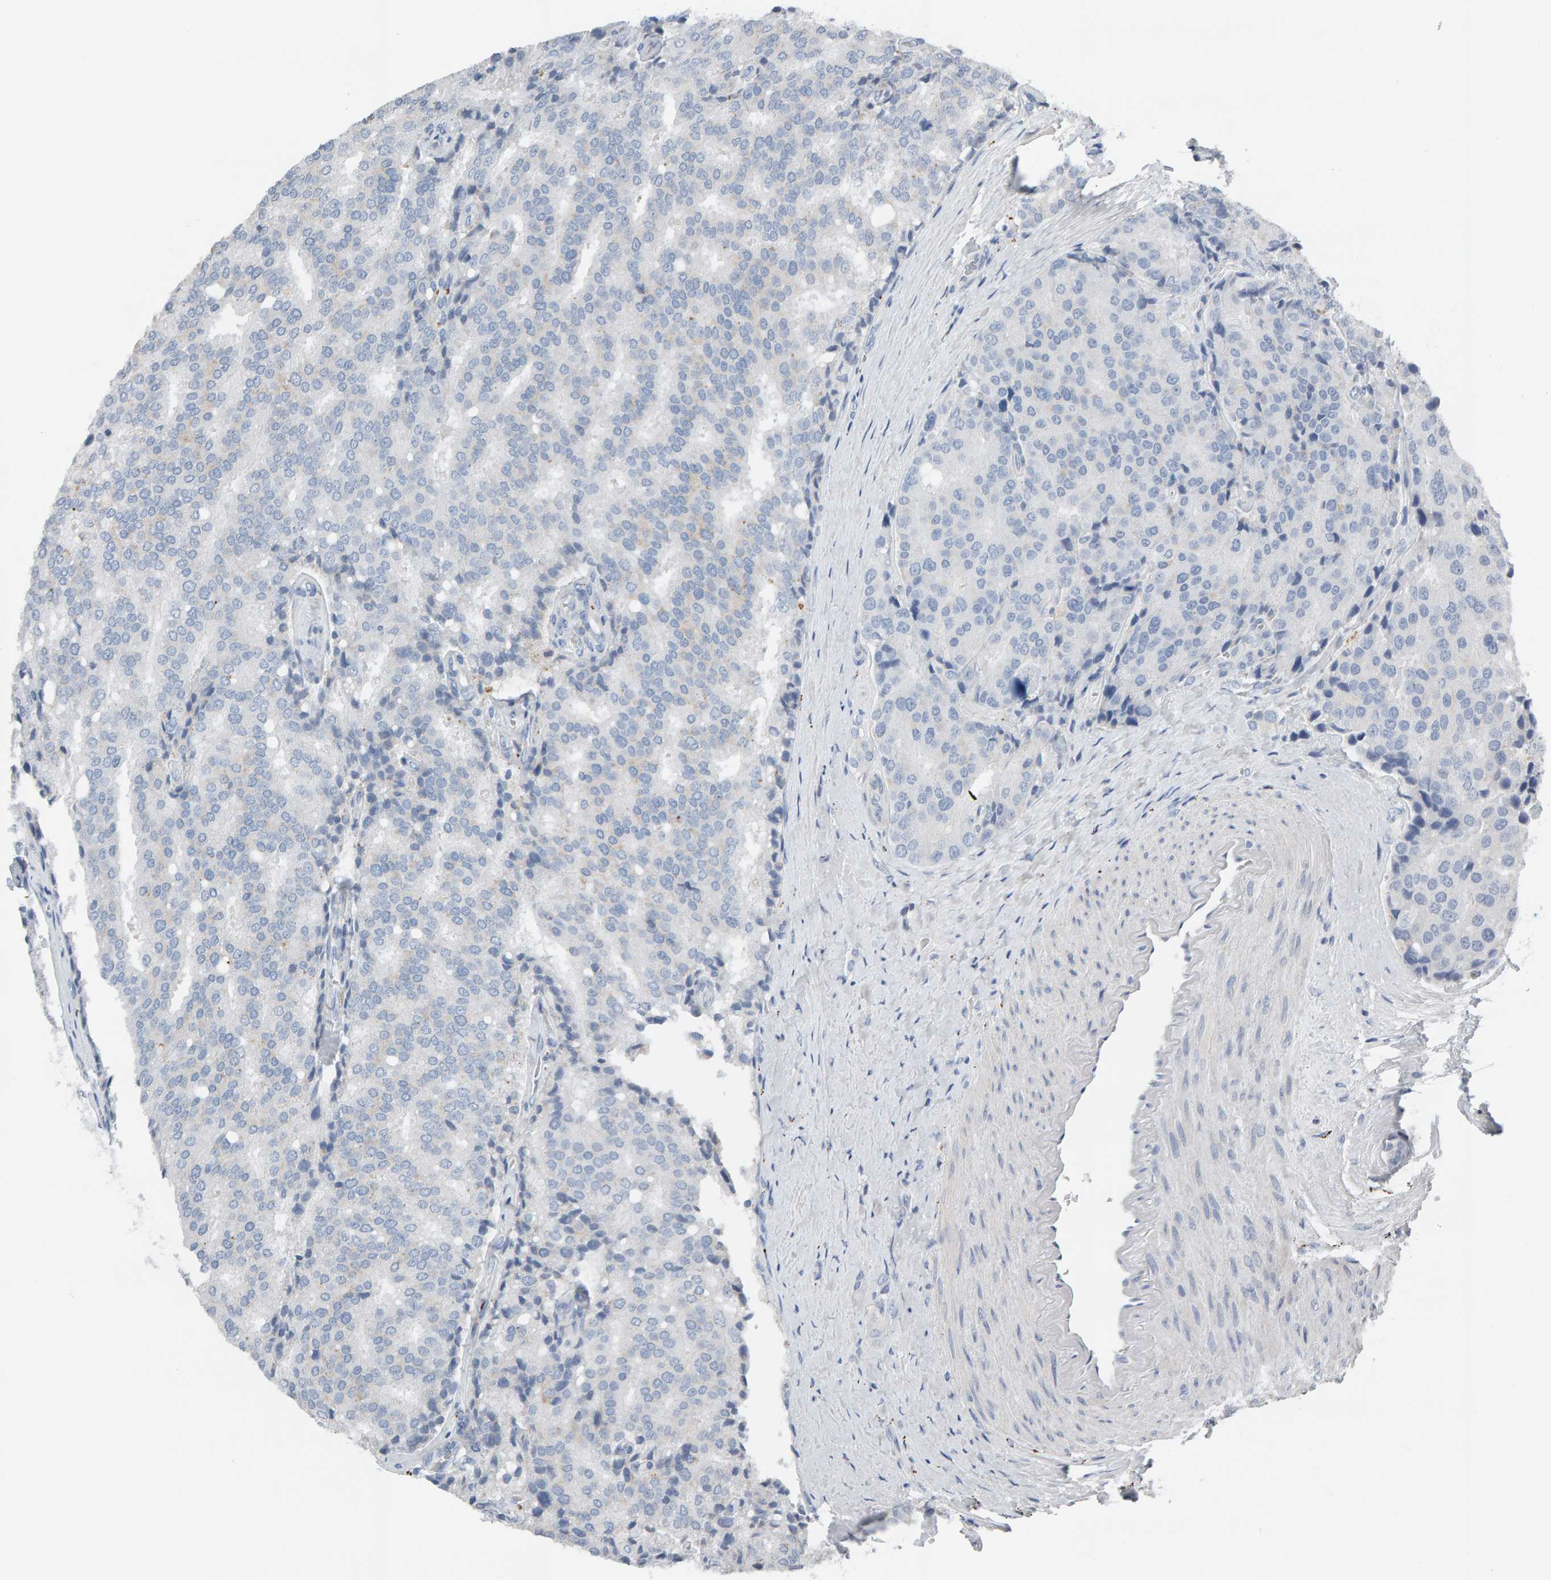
{"staining": {"intensity": "negative", "quantity": "none", "location": "none"}, "tissue": "prostate cancer", "cell_type": "Tumor cells", "image_type": "cancer", "snomed": [{"axis": "morphology", "description": "Adenocarcinoma, High grade"}, {"axis": "topography", "description": "Prostate"}], "caption": "Tumor cells are negative for protein expression in human high-grade adenocarcinoma (prostate). (Brightfield microscopy of DAB (3,3'-diaminobenzidine) immunohistochemistry at high magnification).", "gene": "IPPK", "patient": {"sex": "male", "age": 50}}